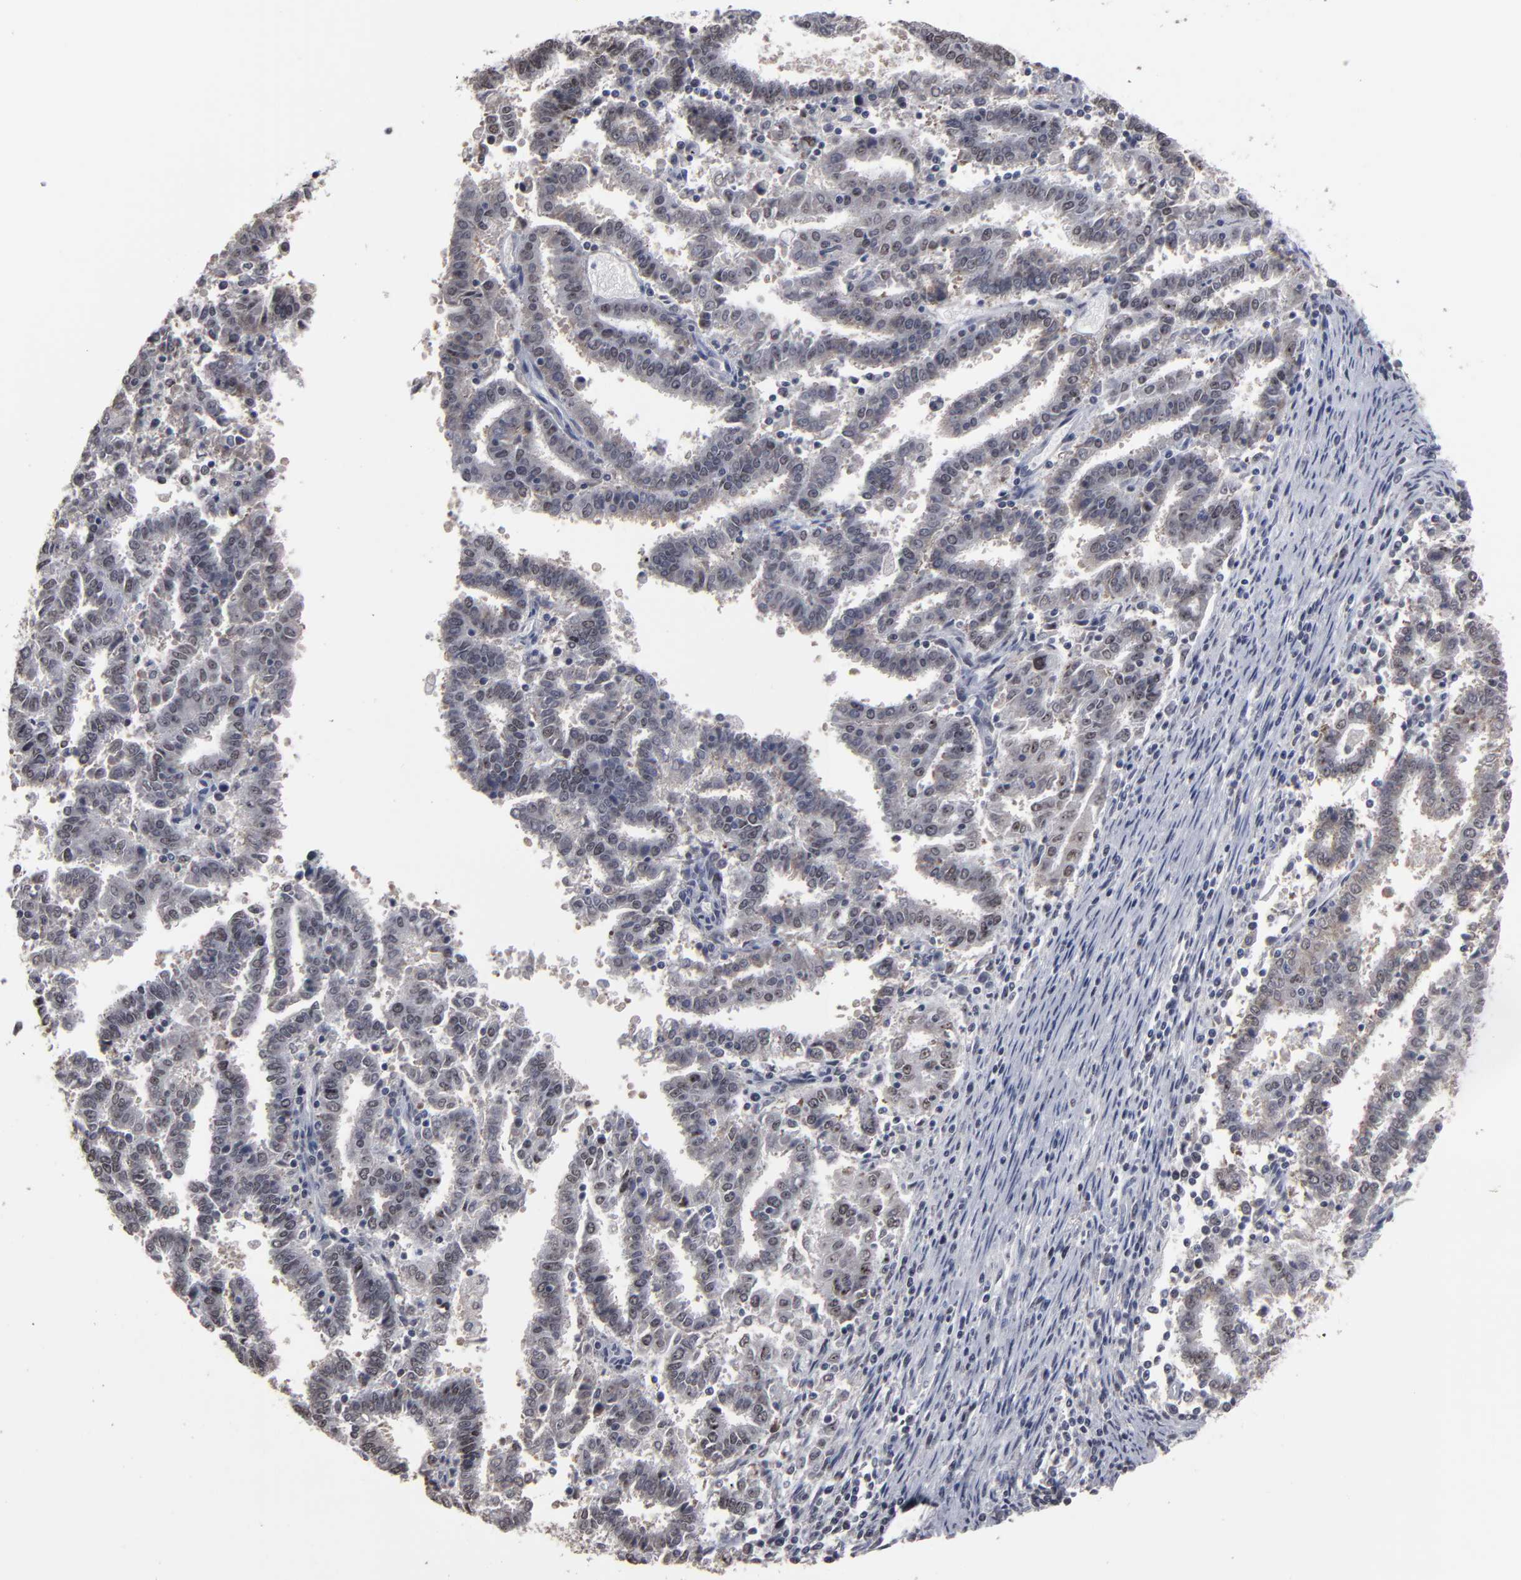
{"staining": {"intensity": "weak", "quantity": "<25%", "location": "cytoplasmic/membranous"}, "tissue": "endometrial cancer", "cell_type": "Tumor cells", "image_type": "cancer", "snomed": [{"axis": "morphology", "description": "Adenocarcinoma, NOS"}, {"axis": "topography", "description": "Uterus"}], "caption": "Histopathology image shows no protein expression in tumor cells of adenocarcinoma (endometrial) tissue. (DAB IHC, high magnification).", "gene": "SSRP1", "patient": {"sex": "female", "age": 83}}